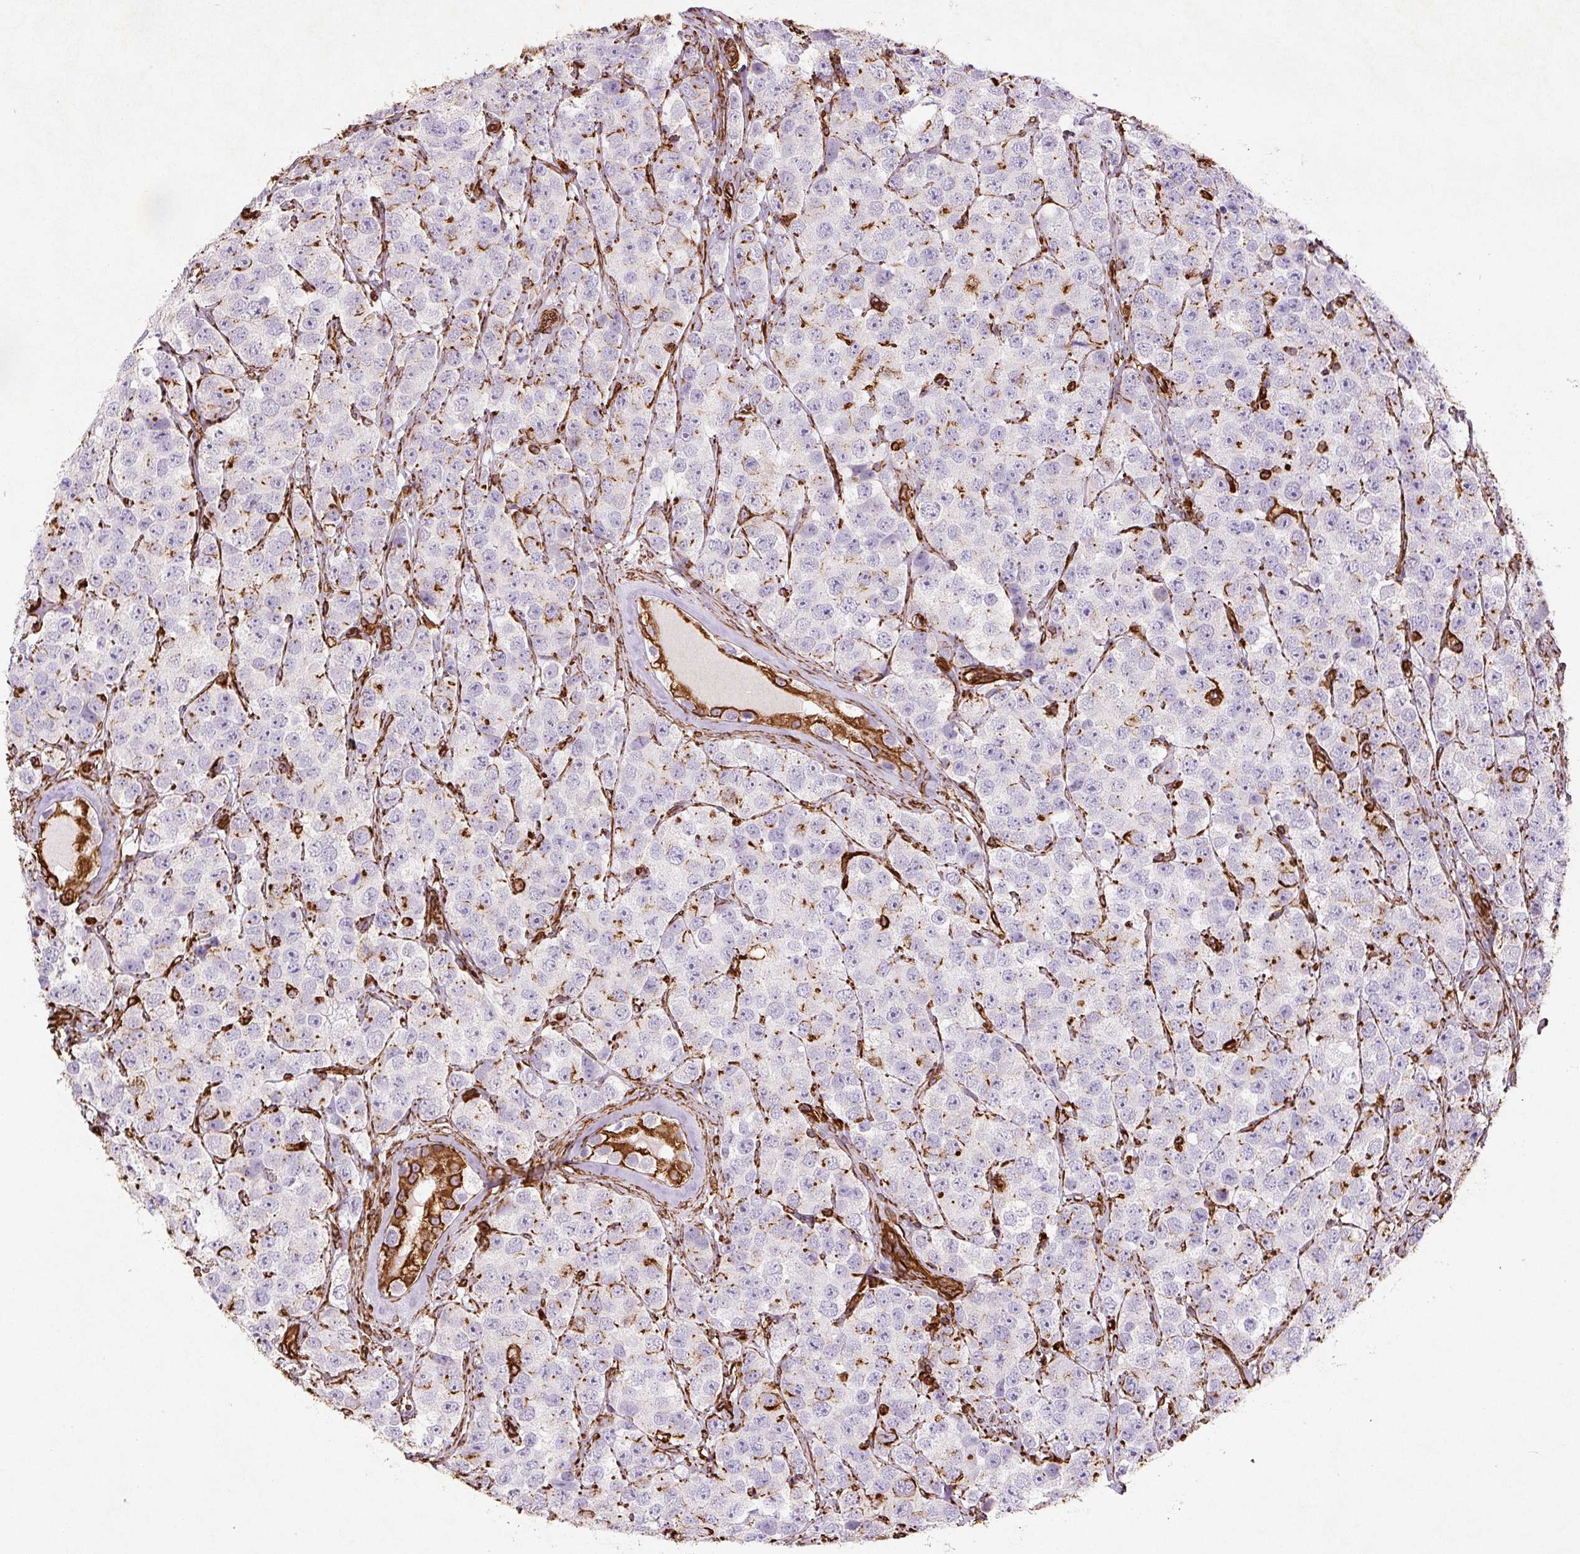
{"staining": {"intensity": "negative", "quantity": "none", "location": "none"}, "tissue": "testis cancer", "cell_type": "Tumor cells", "image_type": "cancer", "snomed": [{"axis": "morphology", "description": "Seminoma, NOS"}, {"axis": "topography", "description": "Testis"}], "caption": "Testis cancer (seminoma) was stained to show a protein in brown. There is no significant staining in tumor cells.", "gene": "VIM", "patient": {"sex": "male", "age": 28}}